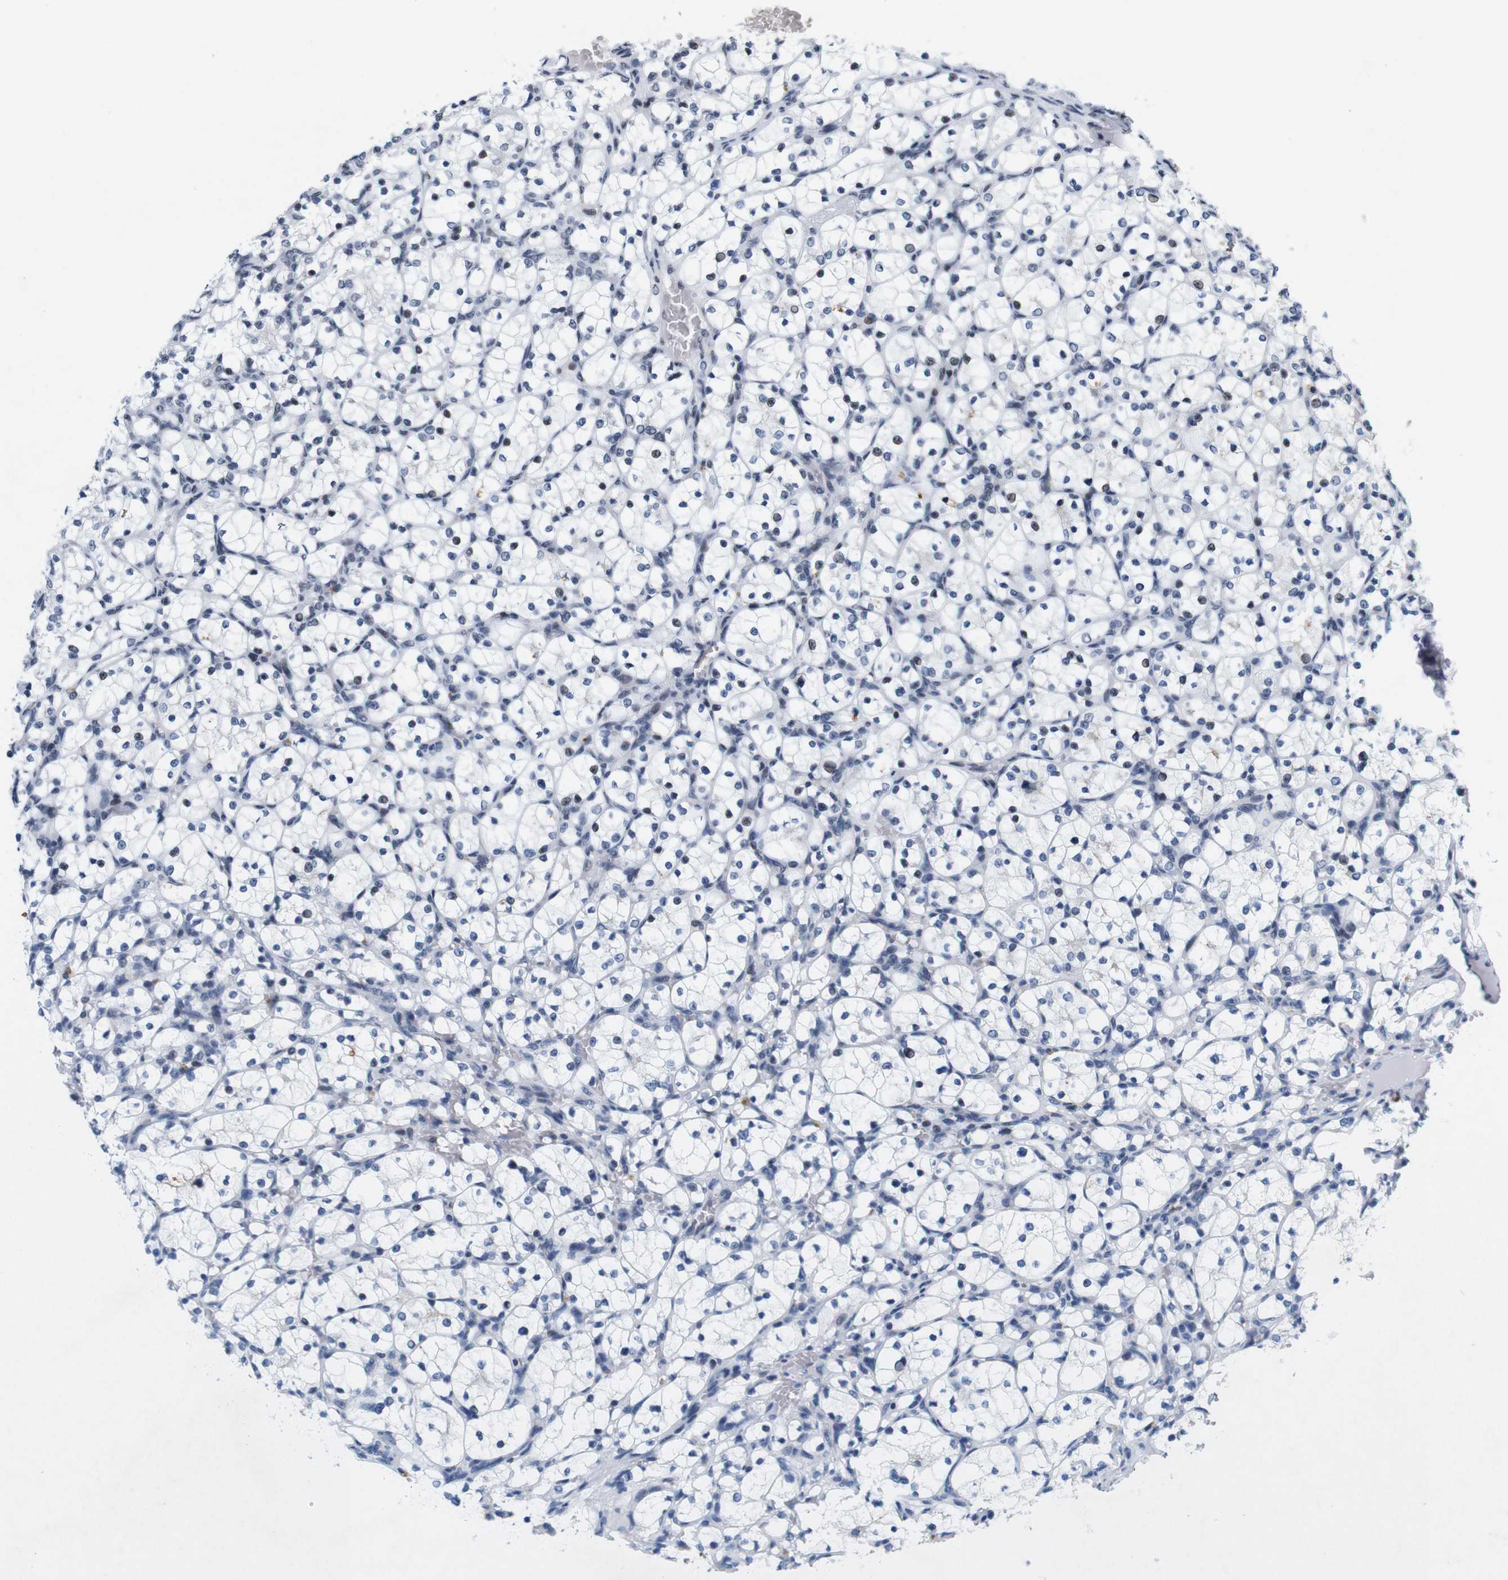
{"staining": {"intensity": "negative", "quantity": "none", "location": "none"}, "tissue": "renal cancer", "cell_type": "Tumor cells", "image_type": "cancer", "snomed": [{"axis": "morphology", "description": "Adenocarcinoma, NOS"}, {"axis": "topography", "description": "Kidney"}], "caption": "Tumor cells are negative for protein expression in human adenocarcinoma (renal).", "gene": "MAGEH1", "patient": {"sex": "female", "age": 69}}